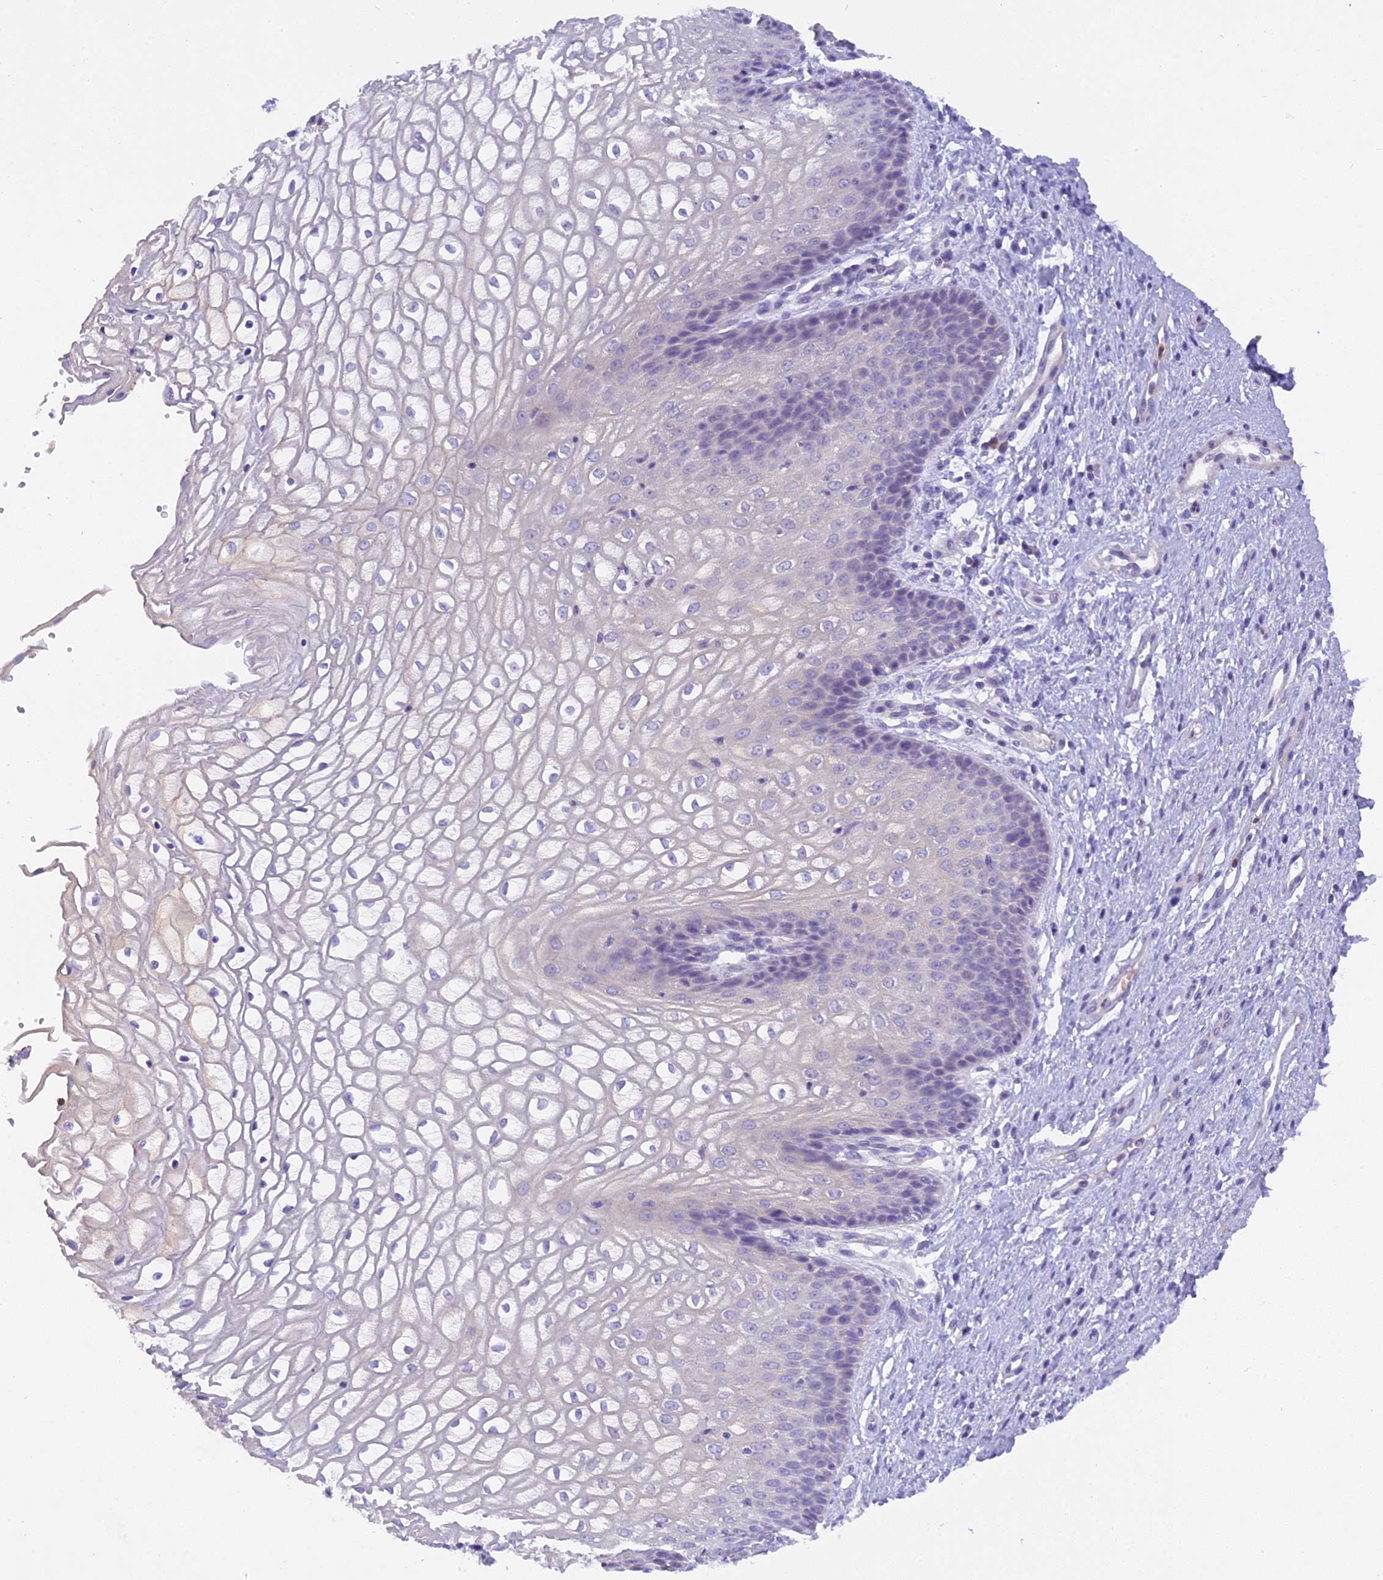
{"staining": {"intensity": "negative", "quantity": "none", "location": "none"}, "tissue": "vagina", "cell_type": "Squamous epithelial cells", "image_type": "normal", "snomed": [{"axis": "morphology", "description": "Normal tissue, NOS"}, {"axis": "topography", "description": "Vagina"}], "caption": "Protein analysis of normal vagina shows no significant staining in squamous epithelial cells.", "gene": "TRIM3", "patient": {"sex": "female", "age": 34}}